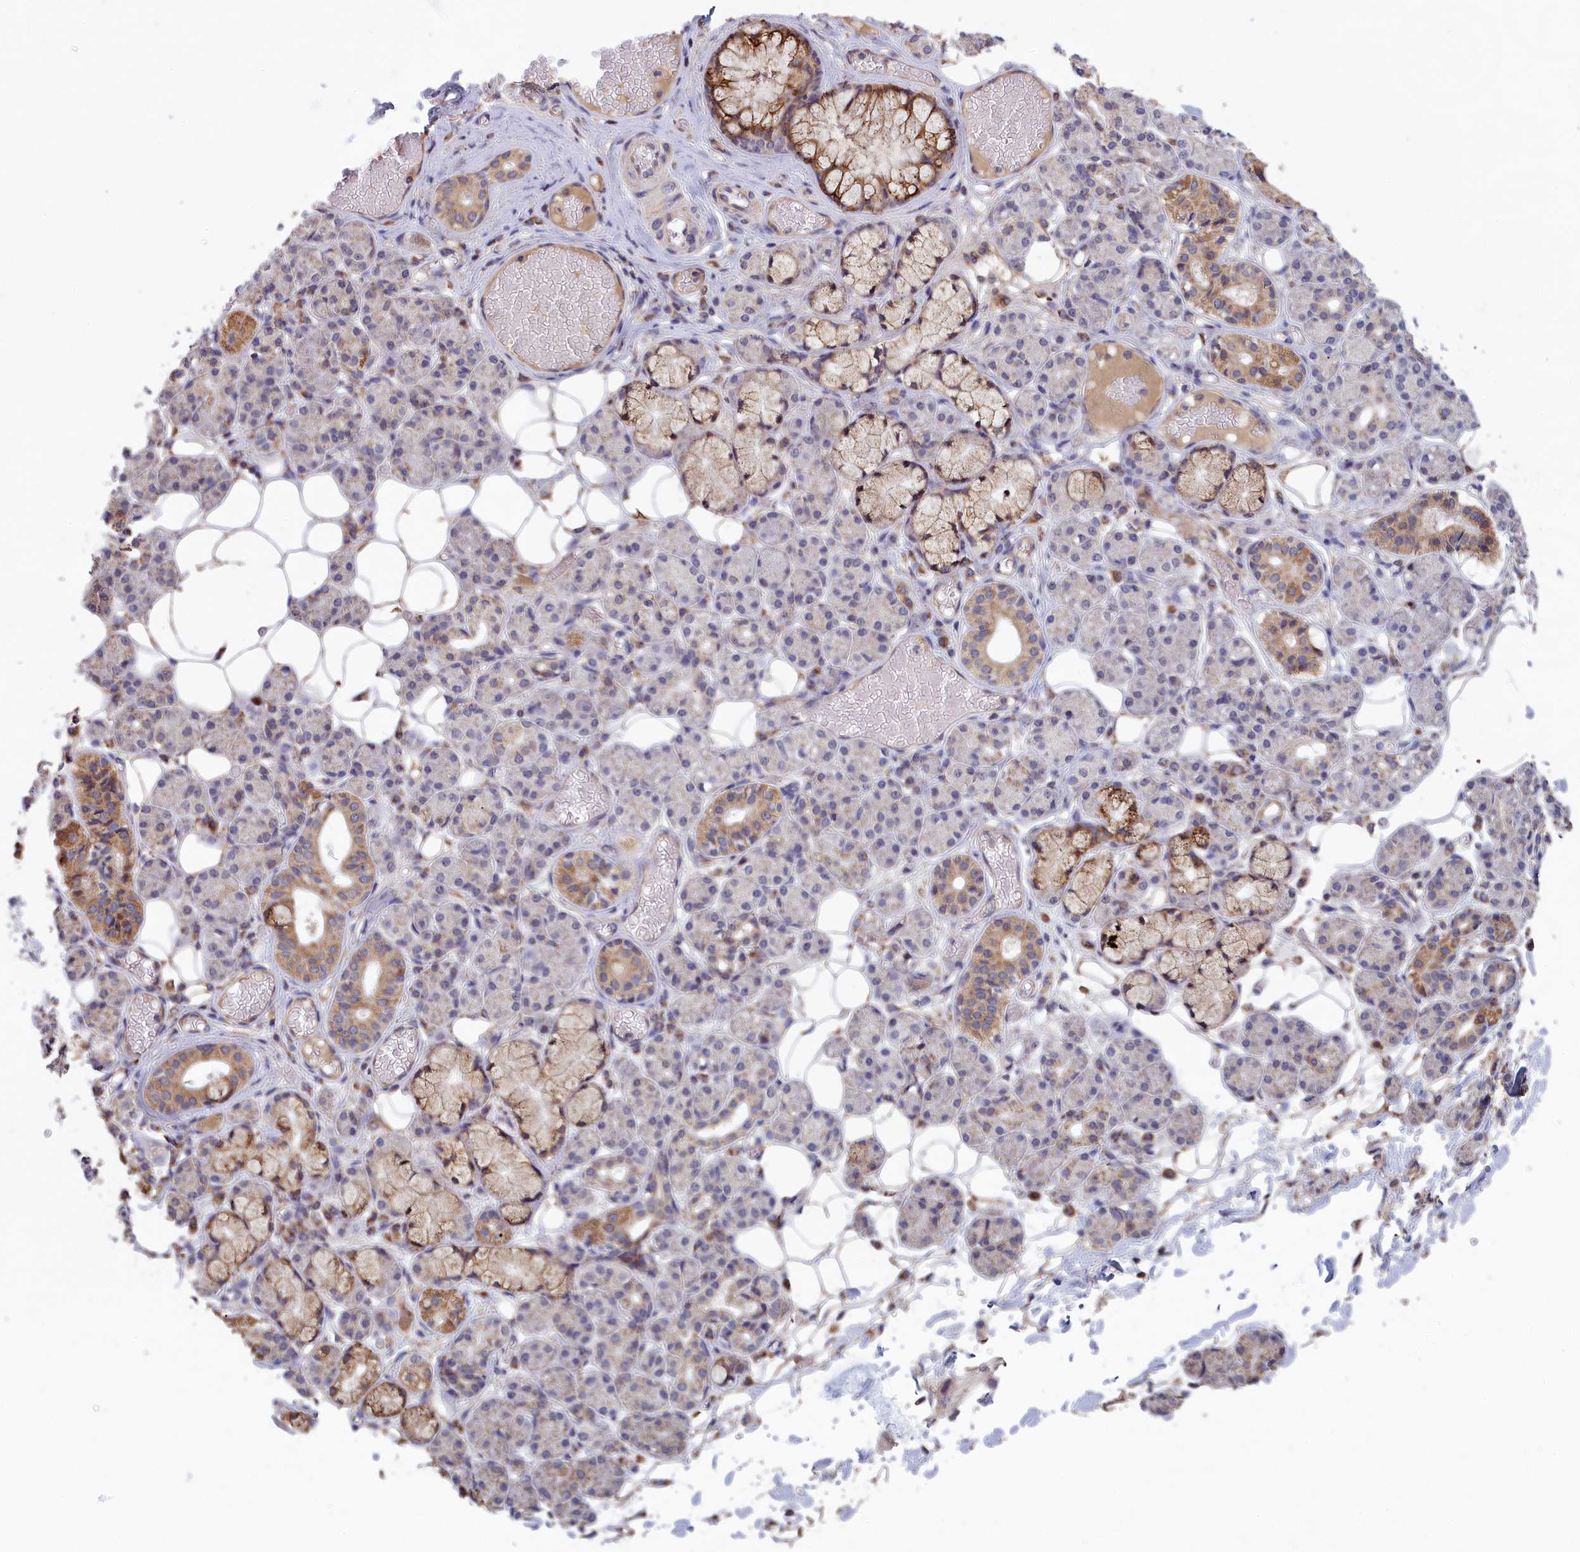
{"staining": {"intensity": "moderate", "quantity": "<25%", "location": "cytoplasmic/membranous"}, "tissue": "salivary gland", "cell_type": "Glandular cells", "image_type": "normal", "snomed": [{"axis": "morphology", "description": "Normal tissue, NOS"}, {"axis": "topography", "description": "Salivary gland"}], "caption": "Approximately <25% of glandular cells in normal salivary gland exhibit moderate cytoplasmic/membranous protein staining as visualized by brown immunohistochemical staining.", "gene": "ENSG00000269825", "patient": {"sex": "male", "age": 63}}